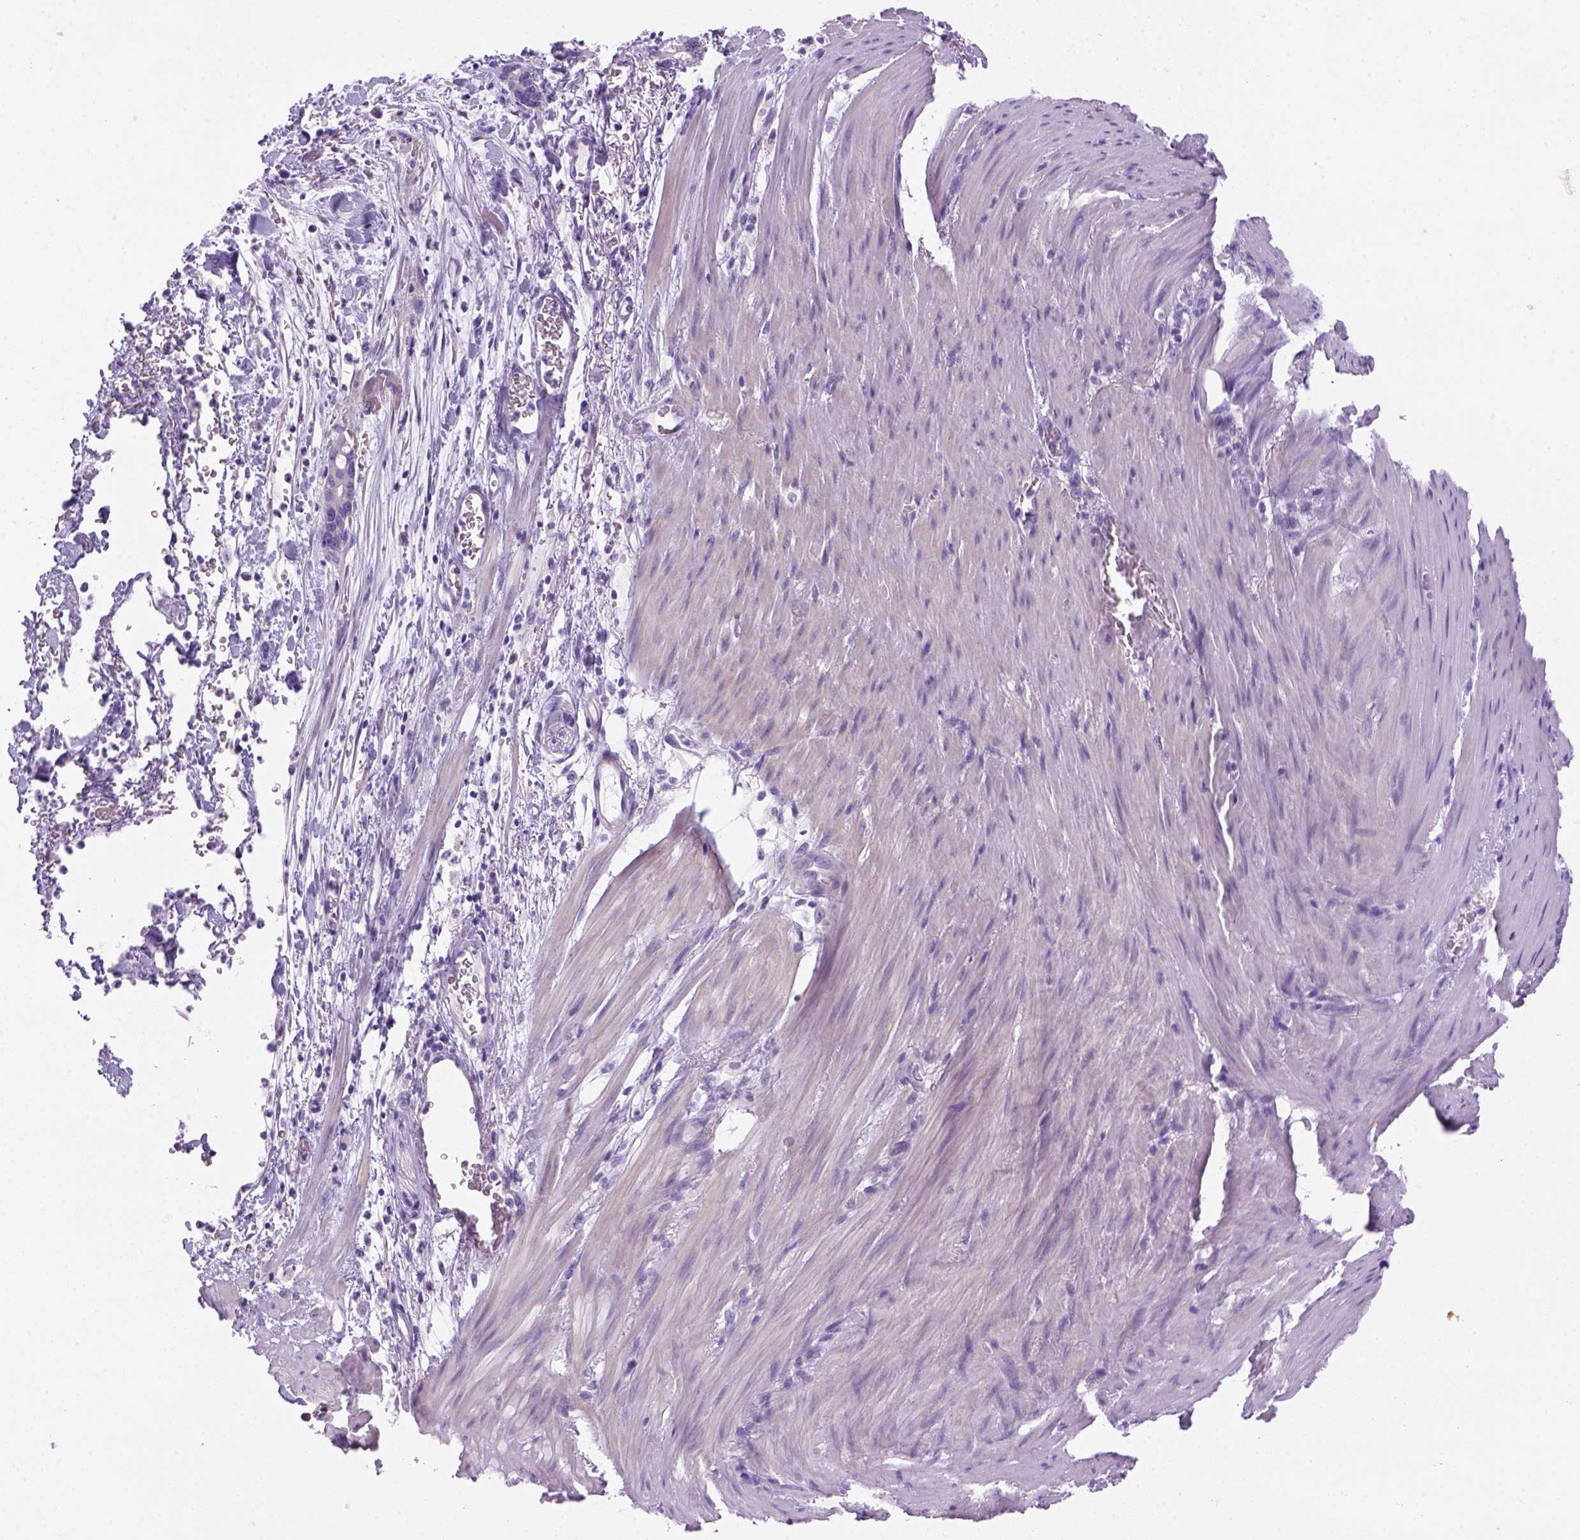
{"staining": {"intensity": "negative", "quantity": "none", "location": "none"}, "tissue": "stomach cancer", "cell_type": "Tumor cells", "image_type": "cancer", "snomed": [{"axis": "morphology", "description": "Normal tissue, NOS"}, {"axis": "morphology", "description": "Adenocarcinoma, NOS"}, {"axis": "topography", "description": "Esophagus"}, {"axis": "topography", "description": "Stomach, upper"}], "caption": "Immunohistochemistry (IHC) histopathology image of neoplastic tissue: stomach cancer stained with DAB (3,3'-diaminobenzidine) exhibits no significant protein expression in tumor cells.", "gene": "DNAH11", "patient": {"sex": "male", "age": 74}}